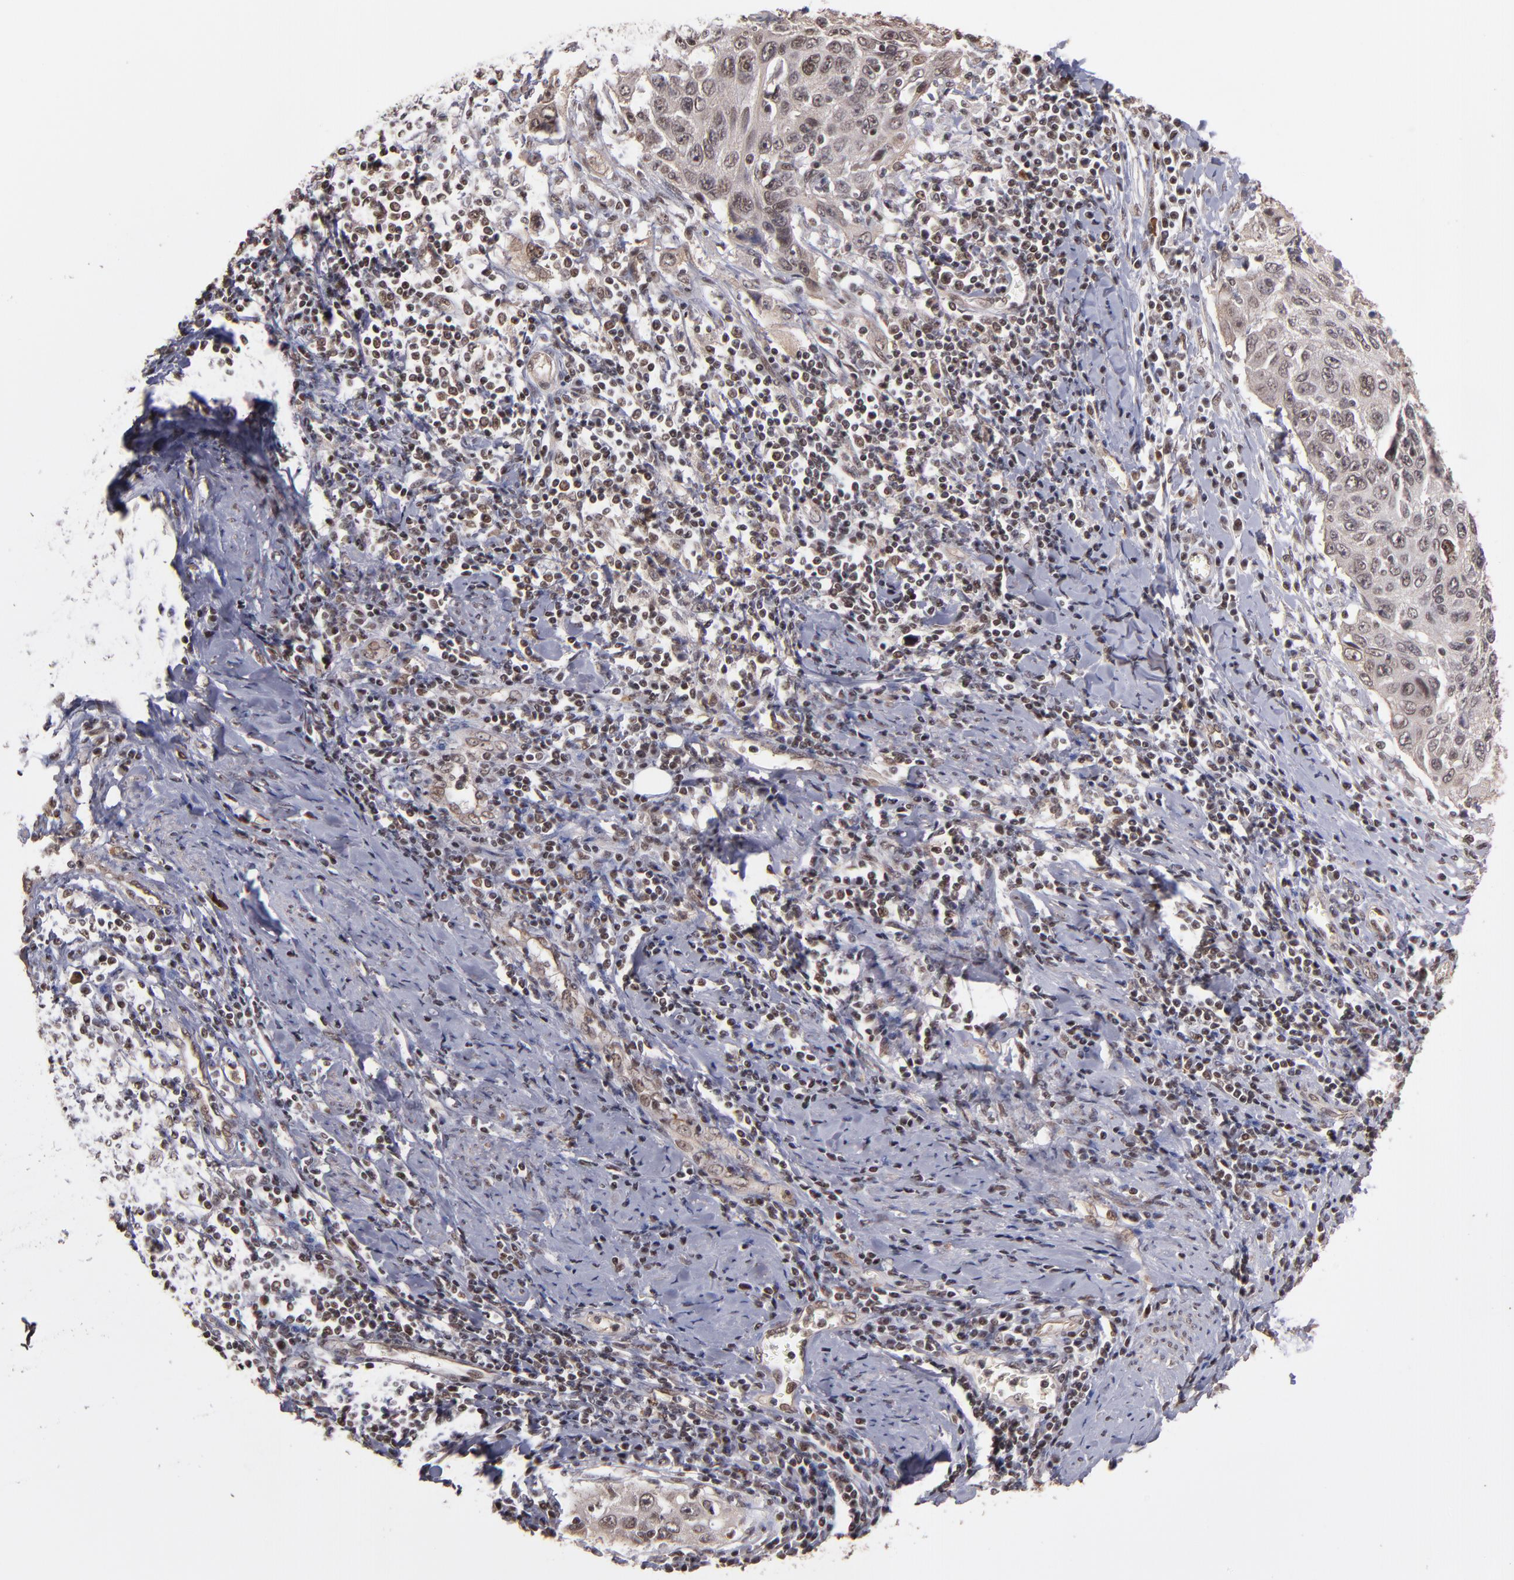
{"staining": {"intensity": "weak", "quantity": "<25%", "location": "nuclear"}, "tissue": "cervical cancer", "cell_type": "Tumor cells", "image_type": "cancer", "snomed": [{"axis": "morphology", "description": "Squamous cell carcinoma, NOS"}, {"axis": "topography", "description": "Cervix"}], "caption": "Tumor cells show no significant expression in squamous cell carcinoma (cervical).", "gene": "TERF2", "patient": {"sex": "female", "age": 53}}